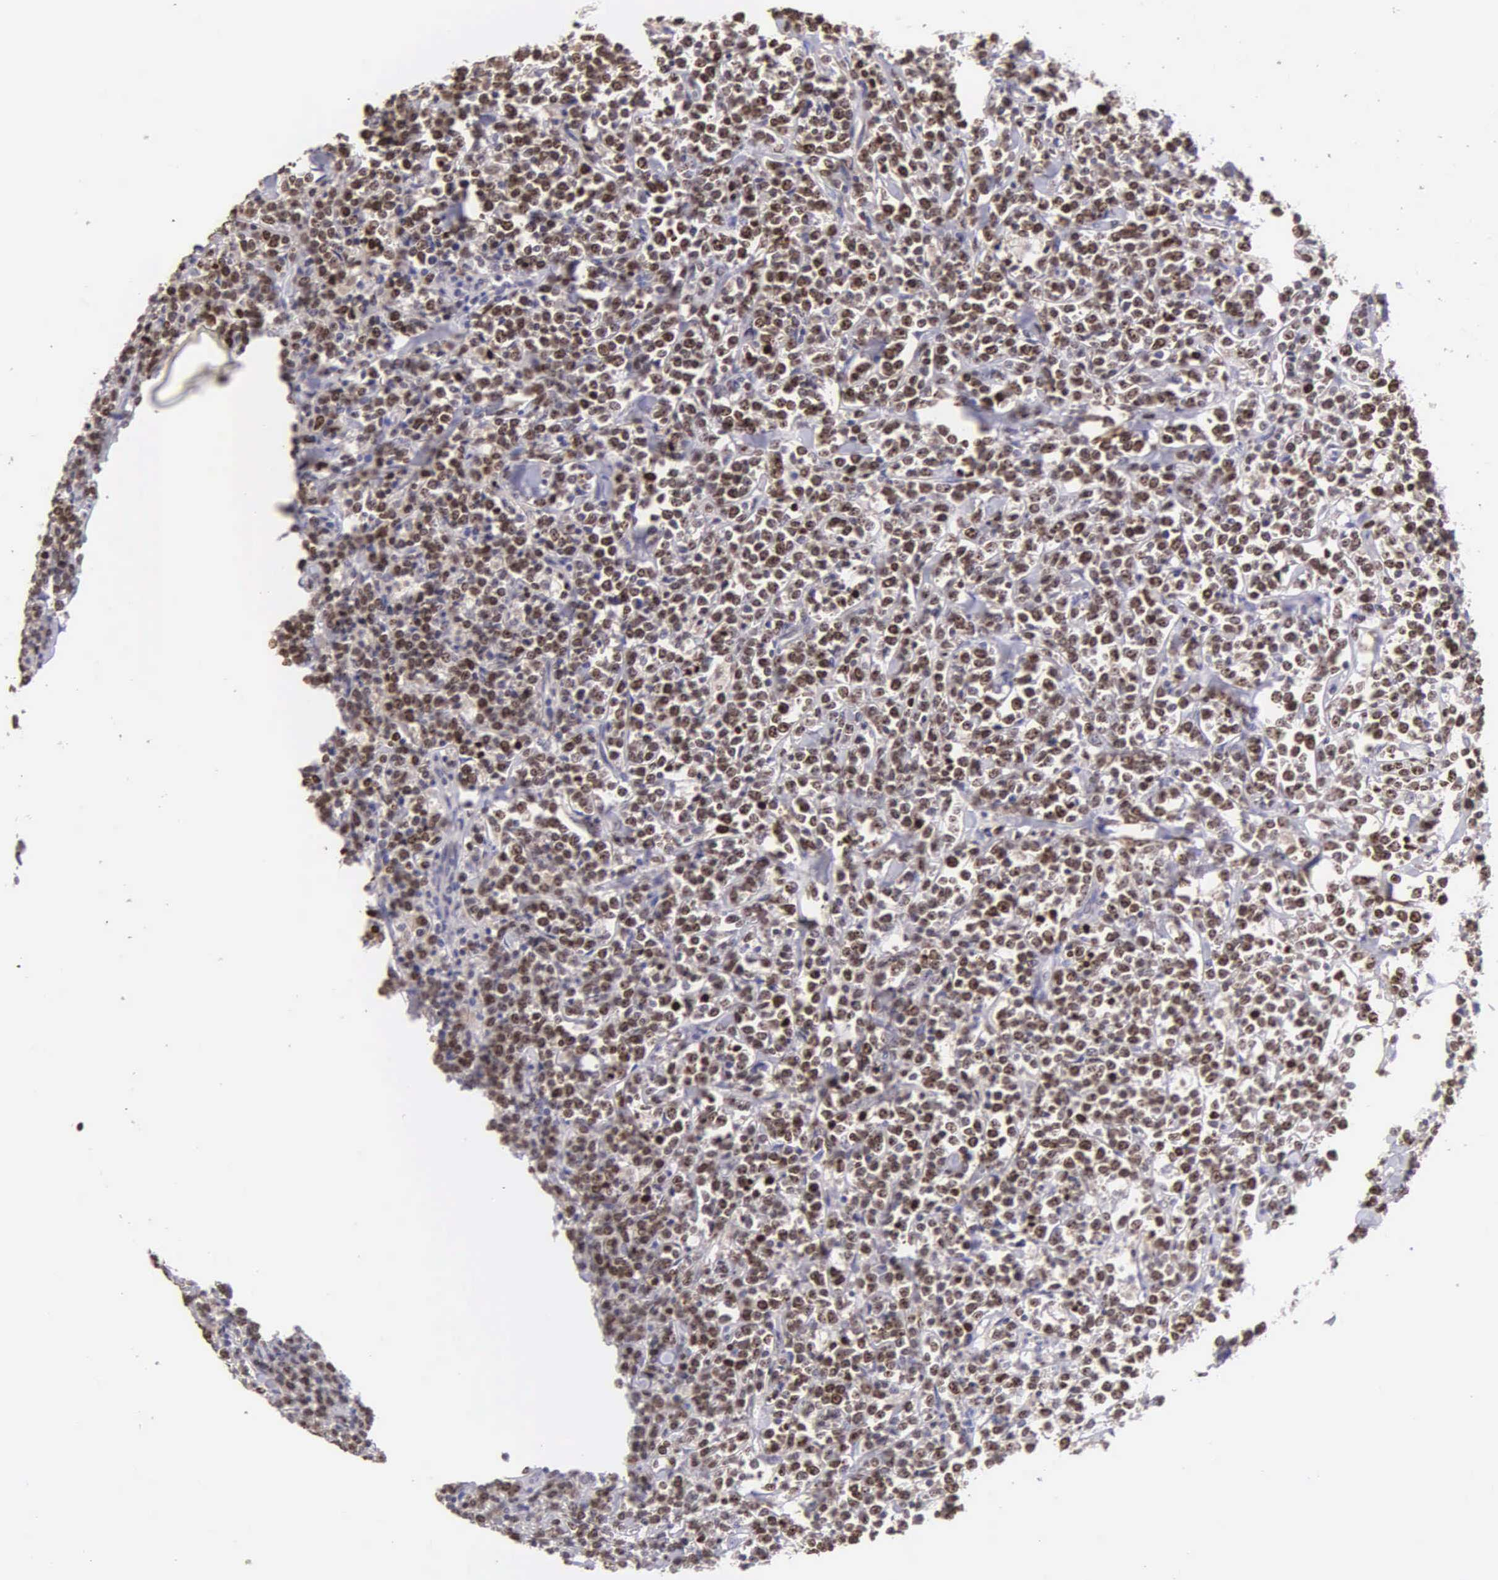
{"staining": {"intensity": "strong", "quantity": ">75%", "location": "nuclear"}, "tissue": "lymphoma", "cell_type": "Tumor cells", "image_type": "cancer", "snomed": [{"axis": "morphology", "description": "Malignant lymphoma, non-Hodgkin's type, High grade"}, {"axis": "topography", "description": "Small intestine"}, {"axis": "topography", "description": "Colon"}], "caption": "DAB immunohistochemical staining of lymphoma shows strong nuclear protein staining in approximately >75% of tumor cells.", "gene": "MKI67", "patient": {"sex": "male", "age": 8}}